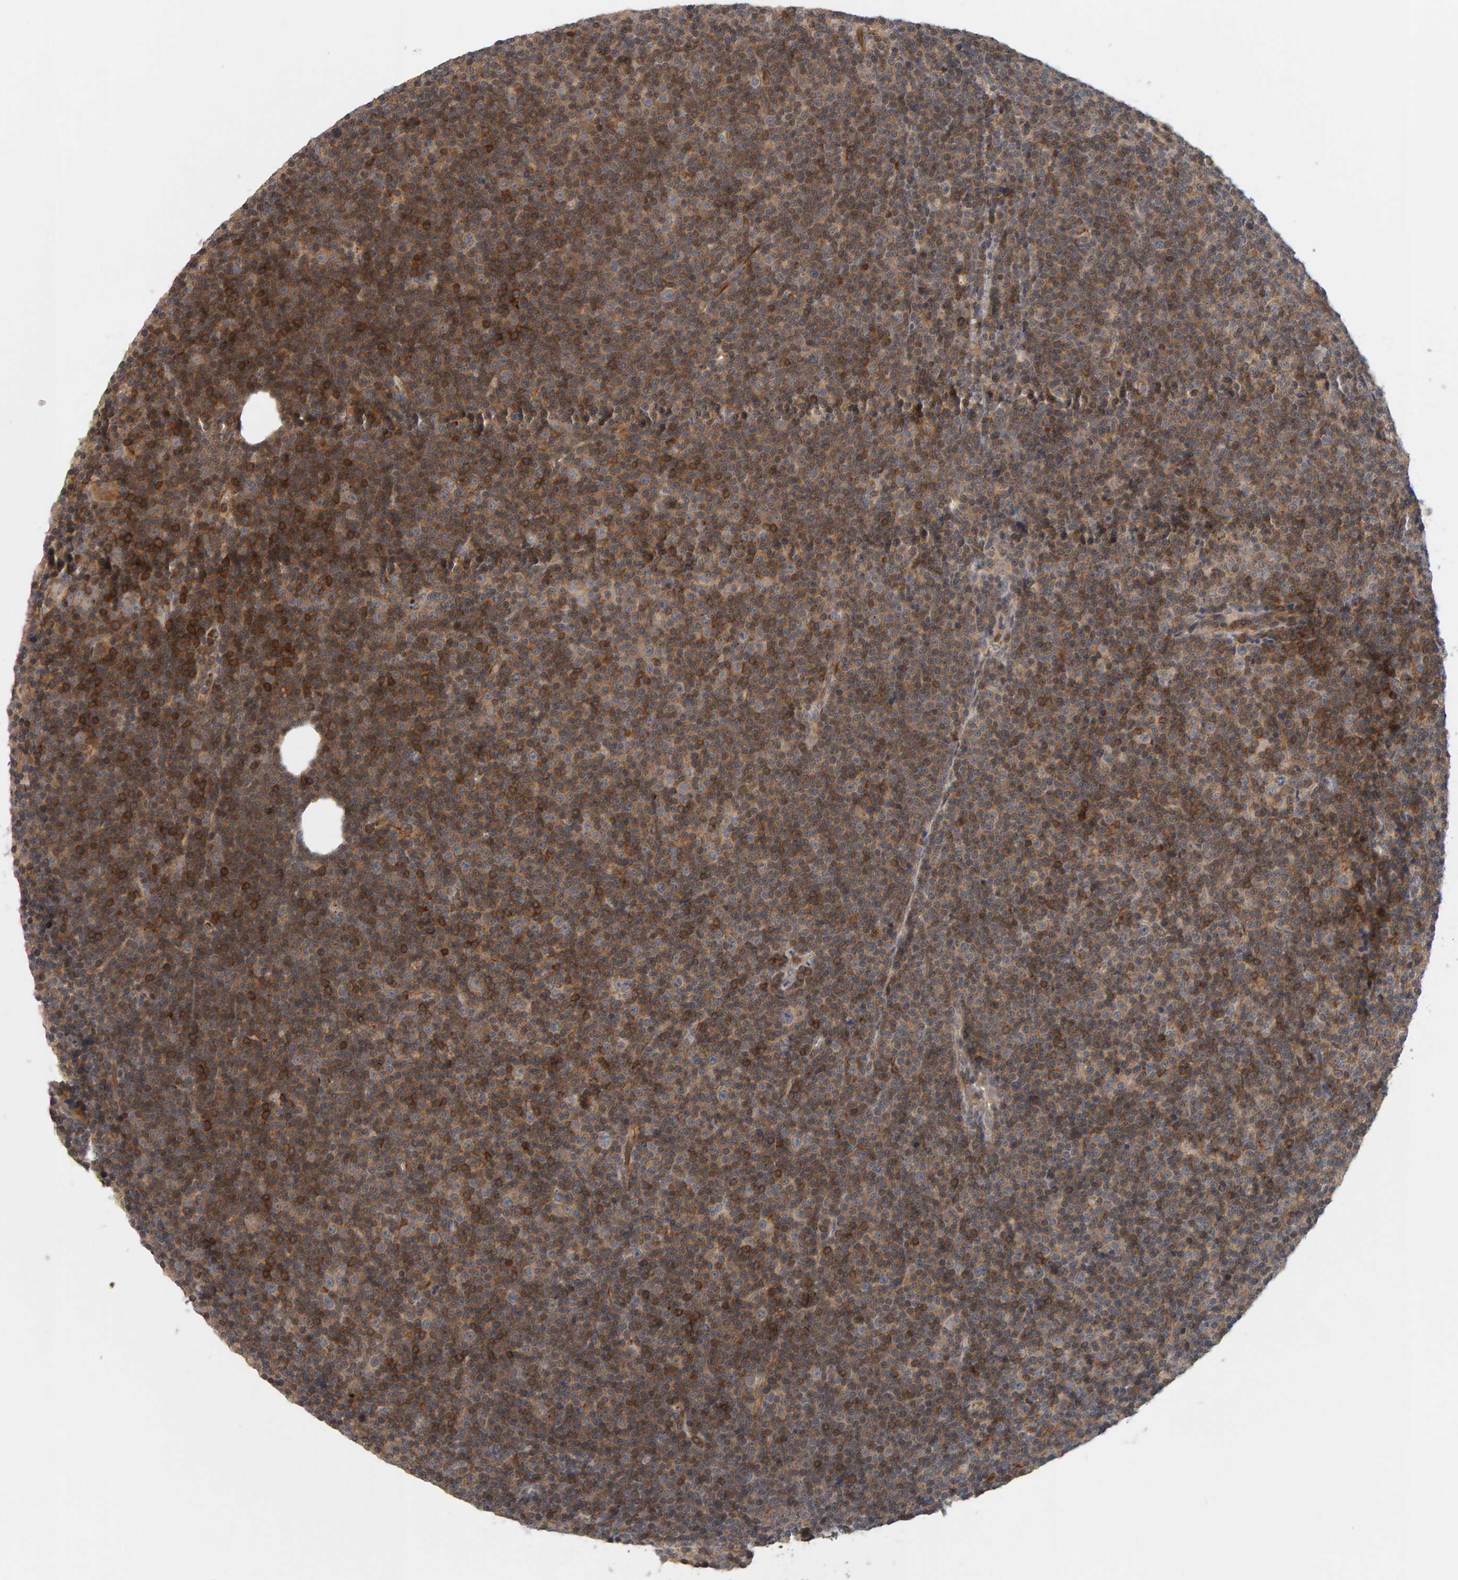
{"staining": {"intensity": "moderate", "quantity": "25%-75%", "location": "cytoplasmic/membranous"}, "tissue": "lymphoma", "cell_type": "Tumor cells", "image_type": "cancer", "snomed": [{"axis": "morphology", "description": "Malignant lymphoma, non-Hodgkin's type, Low grade"}, {"axis": "topography", "description": "Lymph node"}], "caption": "An immunohistochemistry image of tumor tissue is shown. Protein staining in brown labels moderate cytoplasmic/membranous positivity in malignant lymphoma, non-Hodgkin's type (low-grade) within tumor cells.", "gene": "TEFM", "patient": {"sex": "female", "age": 67}}